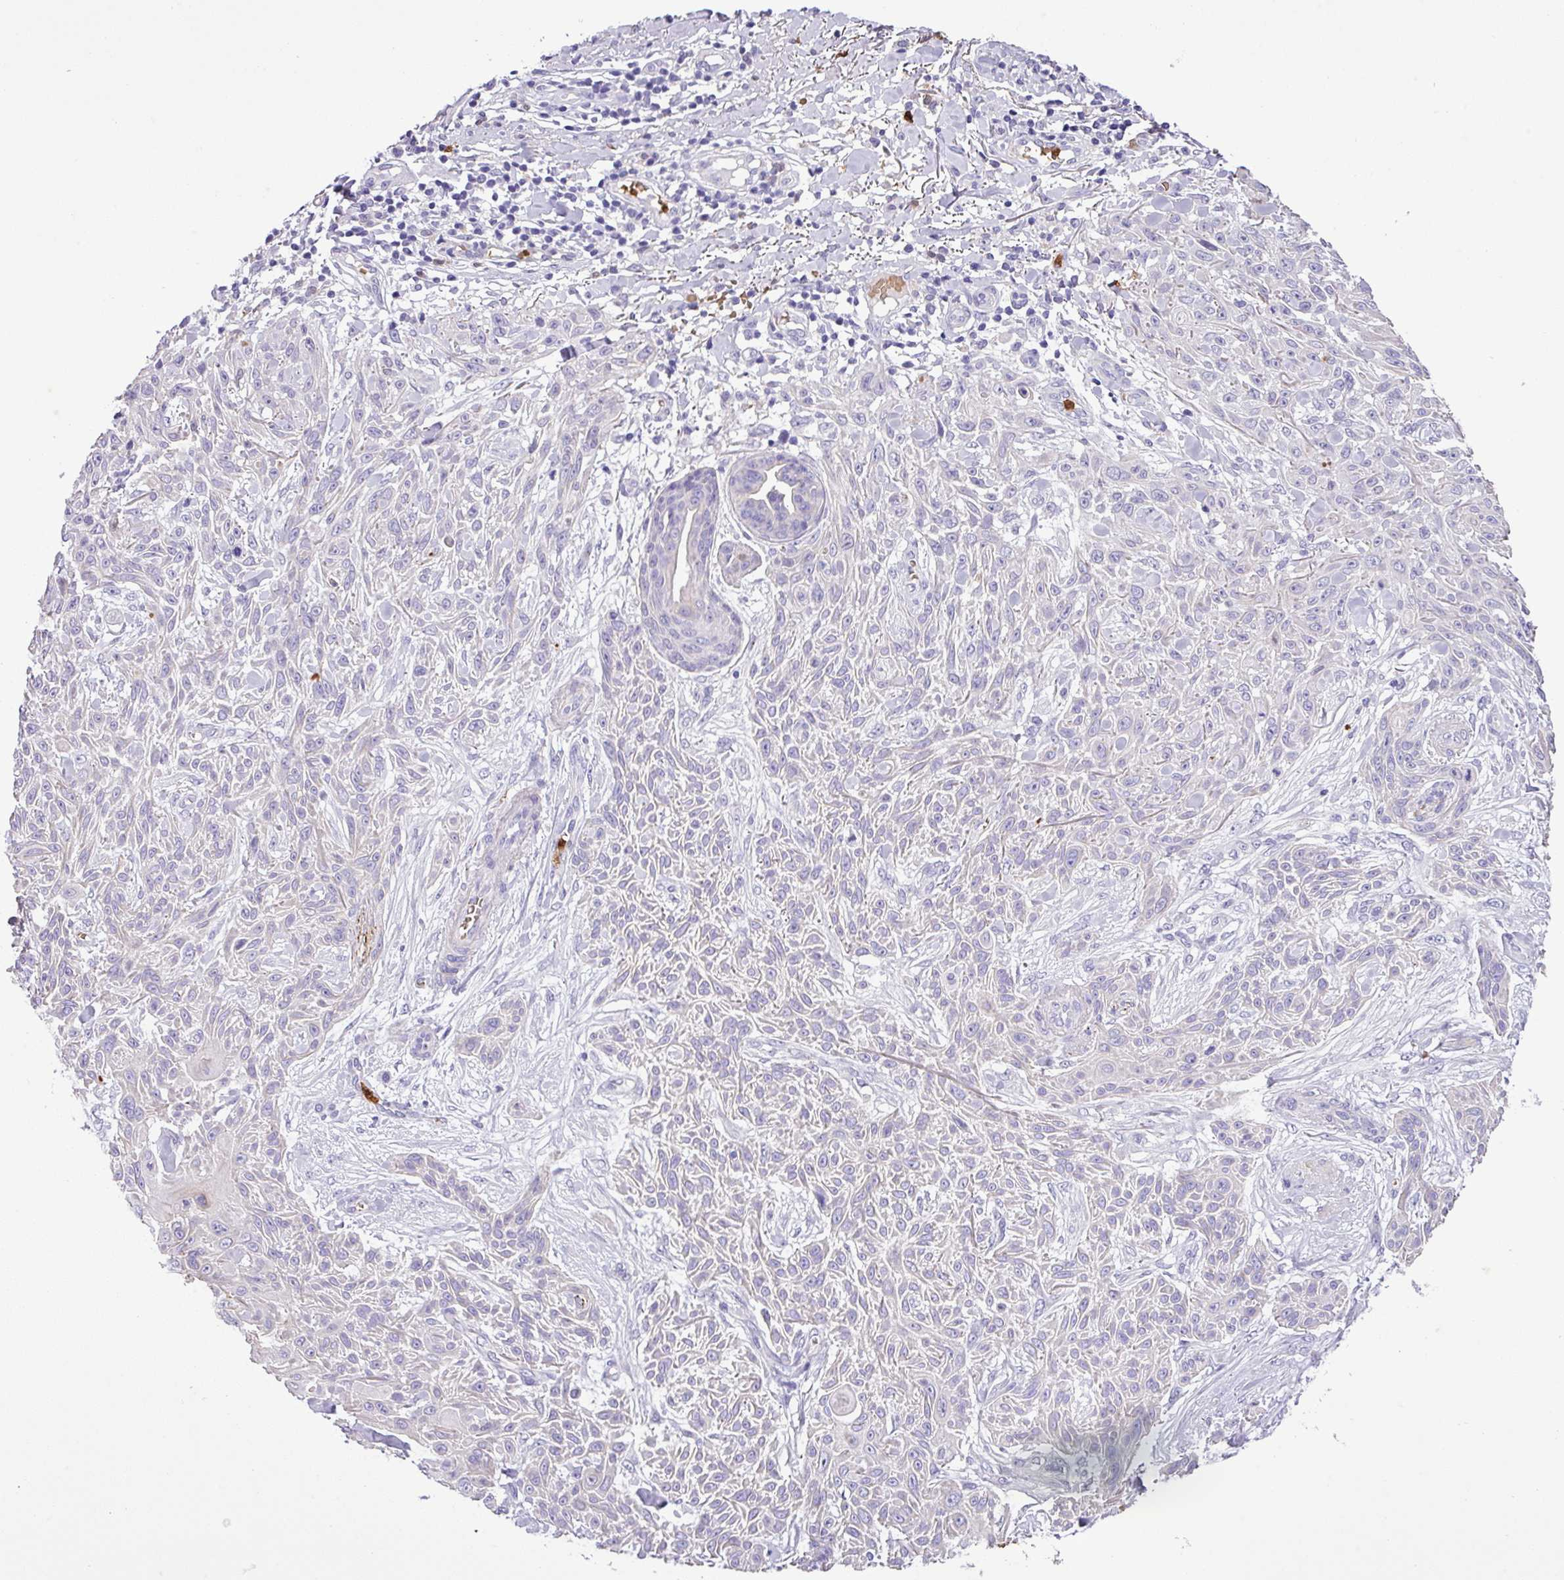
{"staining": {"intensity": "negative", "quantity": "none", "location": "none"}, "tissue": "skin cancer", "cell_type": "Tumor cells", "image_type": "cancer", "snomed": [{"axis": "morphology", "description": "Squamous cell carcinoma, NOS"}, {"axis": "topography", "description": "Skin"}], "caption": "Immunohistochemistry histopathology image of human skin cancer (squamous cell carcinoma) stained for a protein (brown), which displays no staining in tumor cells. The staining is performed using DAB (3,3'-diaminobenzidine) brown chromogen with nuclei counter-stained in using hematoxylin.", "gene": "MGAT4B", "patient": {"sex": "male", "age": 86}}